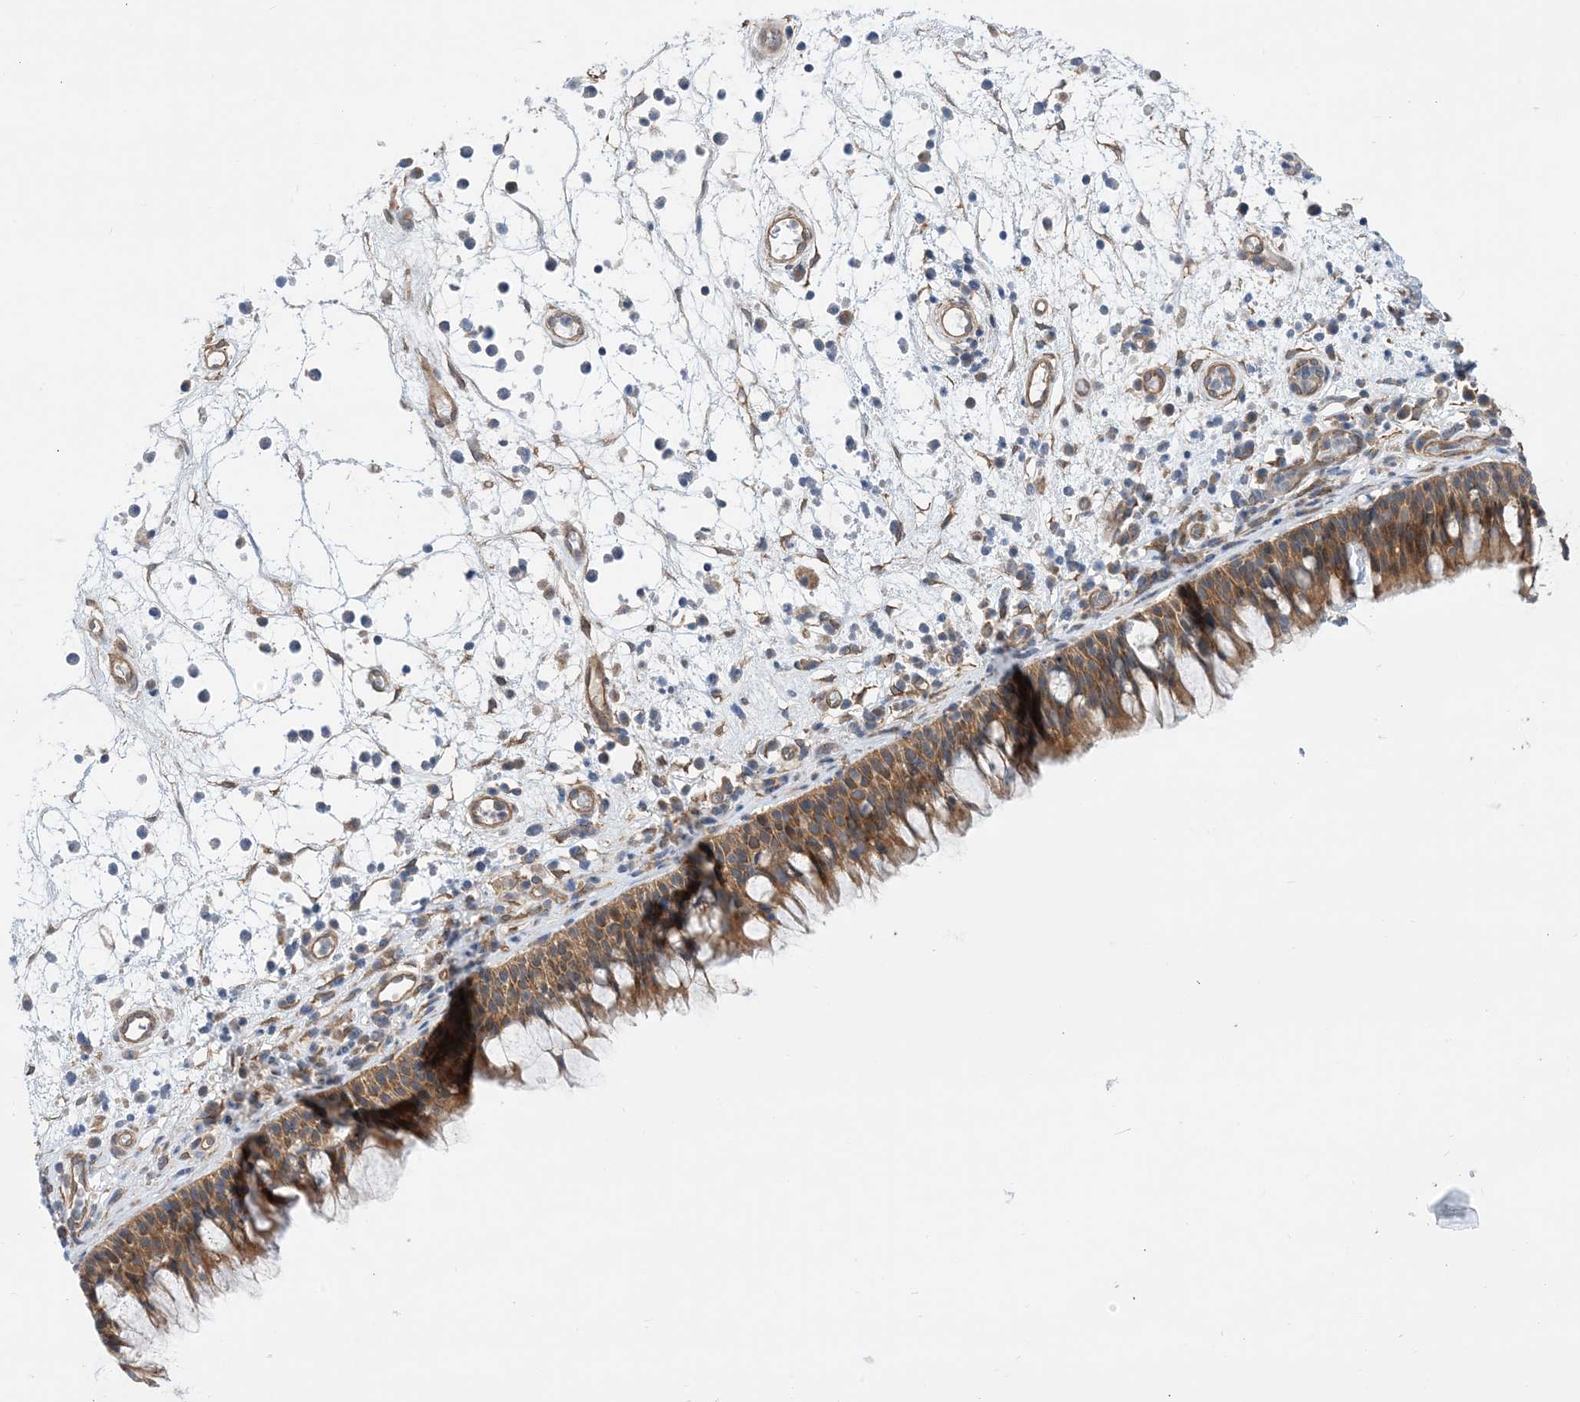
{"staining": {"intensity": "moderate", "quantity": ">75%", "location": "cytoplasmic/membranous"}, "tissue": "nasopharynx", "cell_type": "Respiratory epithelial cells", "image_type": "normal", "snomed": [{"axis": "morphology", "description": "Normal tissue, NOS"}, {"axis": "morphology", "description": "Inflammation, NOS"}, {"axis": "morphology", "description": "Malignant melanoma, Metastatic site"}, {"axis": "topography", "description": "Nasopharynx"}], "caption": "A high-resolution micrograph shows immunohistochemistry (IHC) staining of unremarkable nasopharynx, which shows moderate cytoplasmic/membranous staining in about >75% of respiratory epithelial cells.", "gene": "EHBP1", "patient": {"sex": "male", "age": 70}}